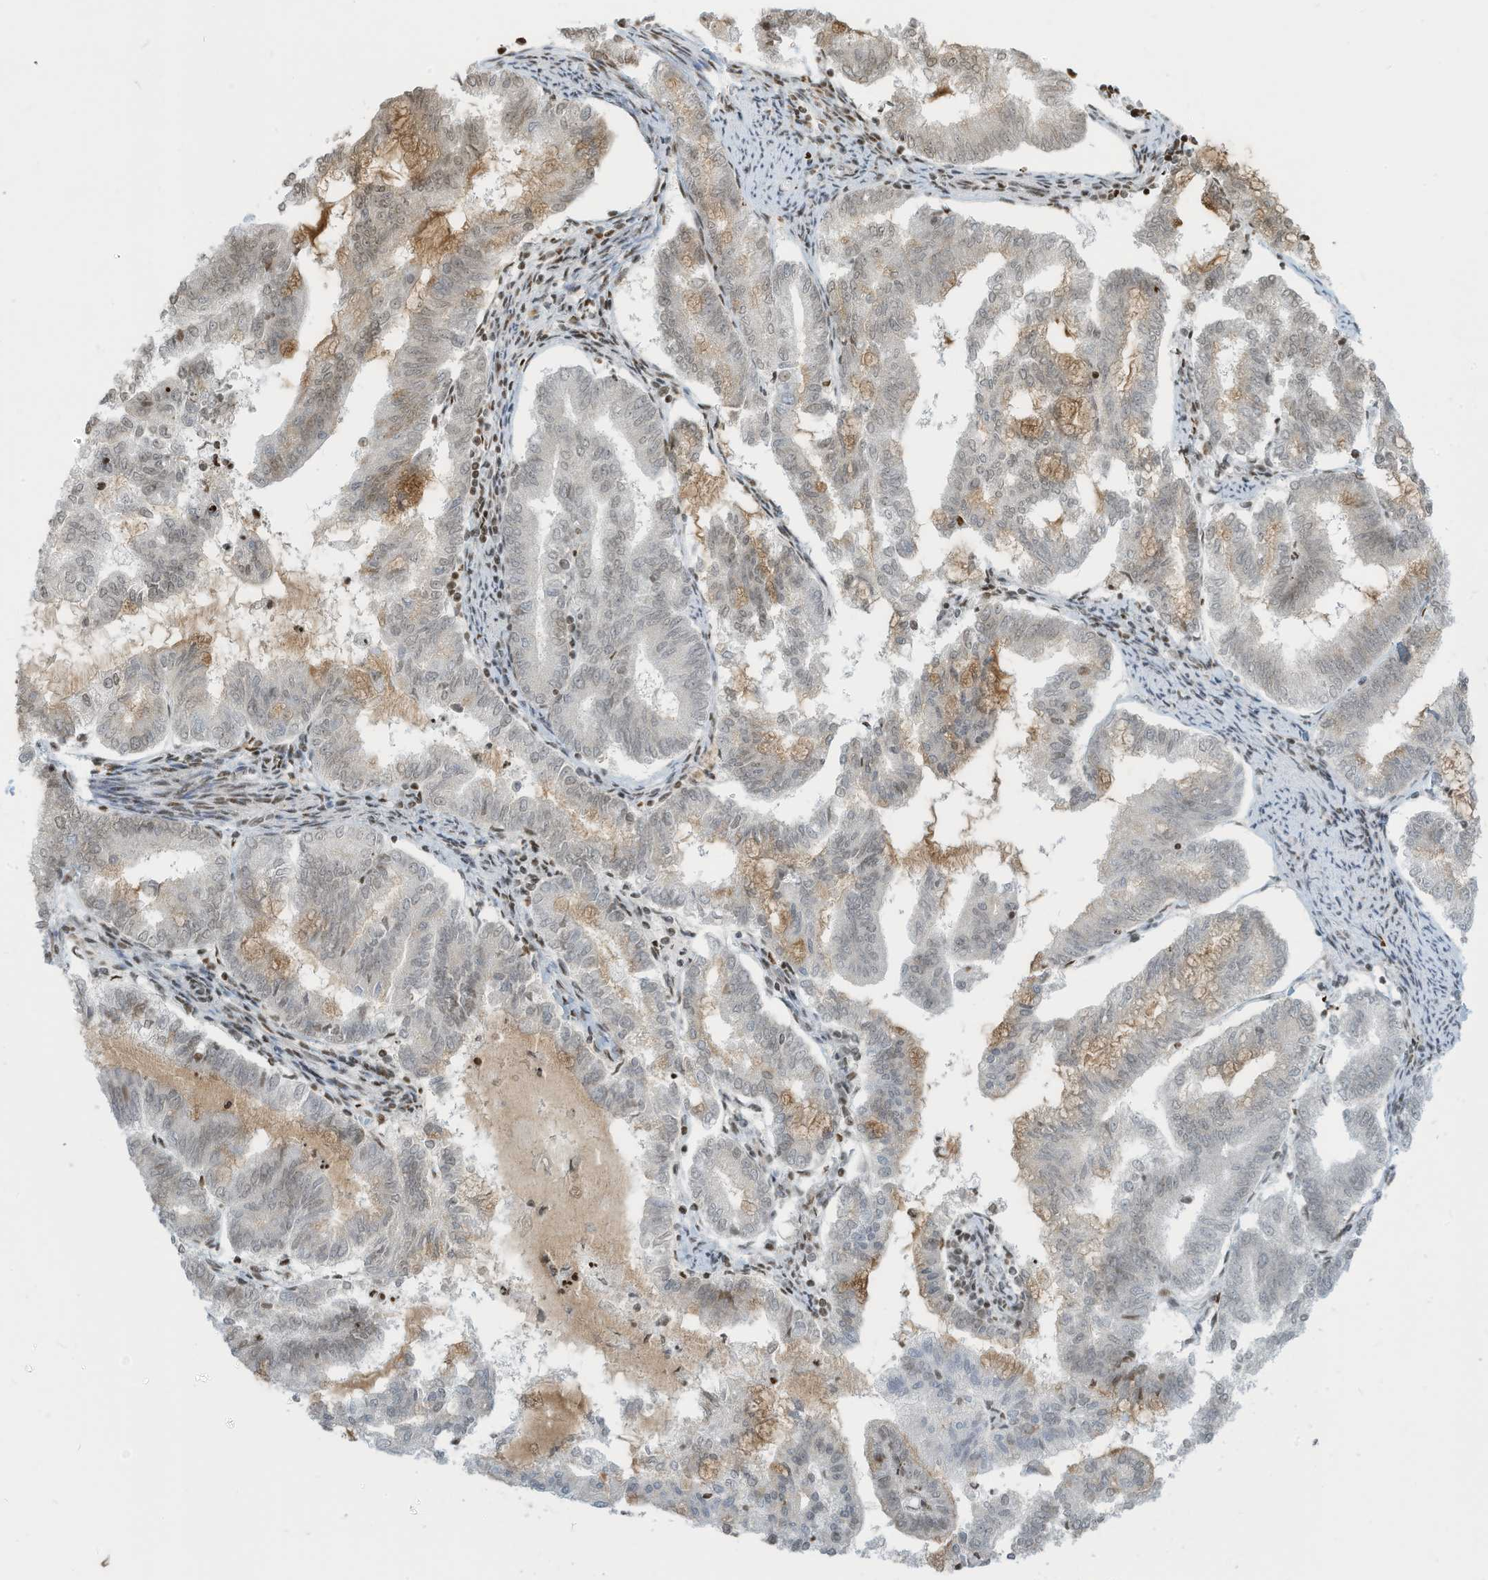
{"staining": {"intensity": "weak", "quantity": "<25%", "location": "nuclear"}, "tissue": "endometrial cancer", "cell_type": "Tumor cells", "image_type": "cancer", "snomed": [{"axis": "morphology", "description": "Adenocarcinoma, NOS"}, {"axis": "topography", "description": "Endometrium"}], "caption": "This is an immunohistochemistry histopathology image of adenocarcinoma (endometrial). There is no staining in tumor cells.", "gene": "ADI1", "patient": {"sex": "female", "age": 79}}